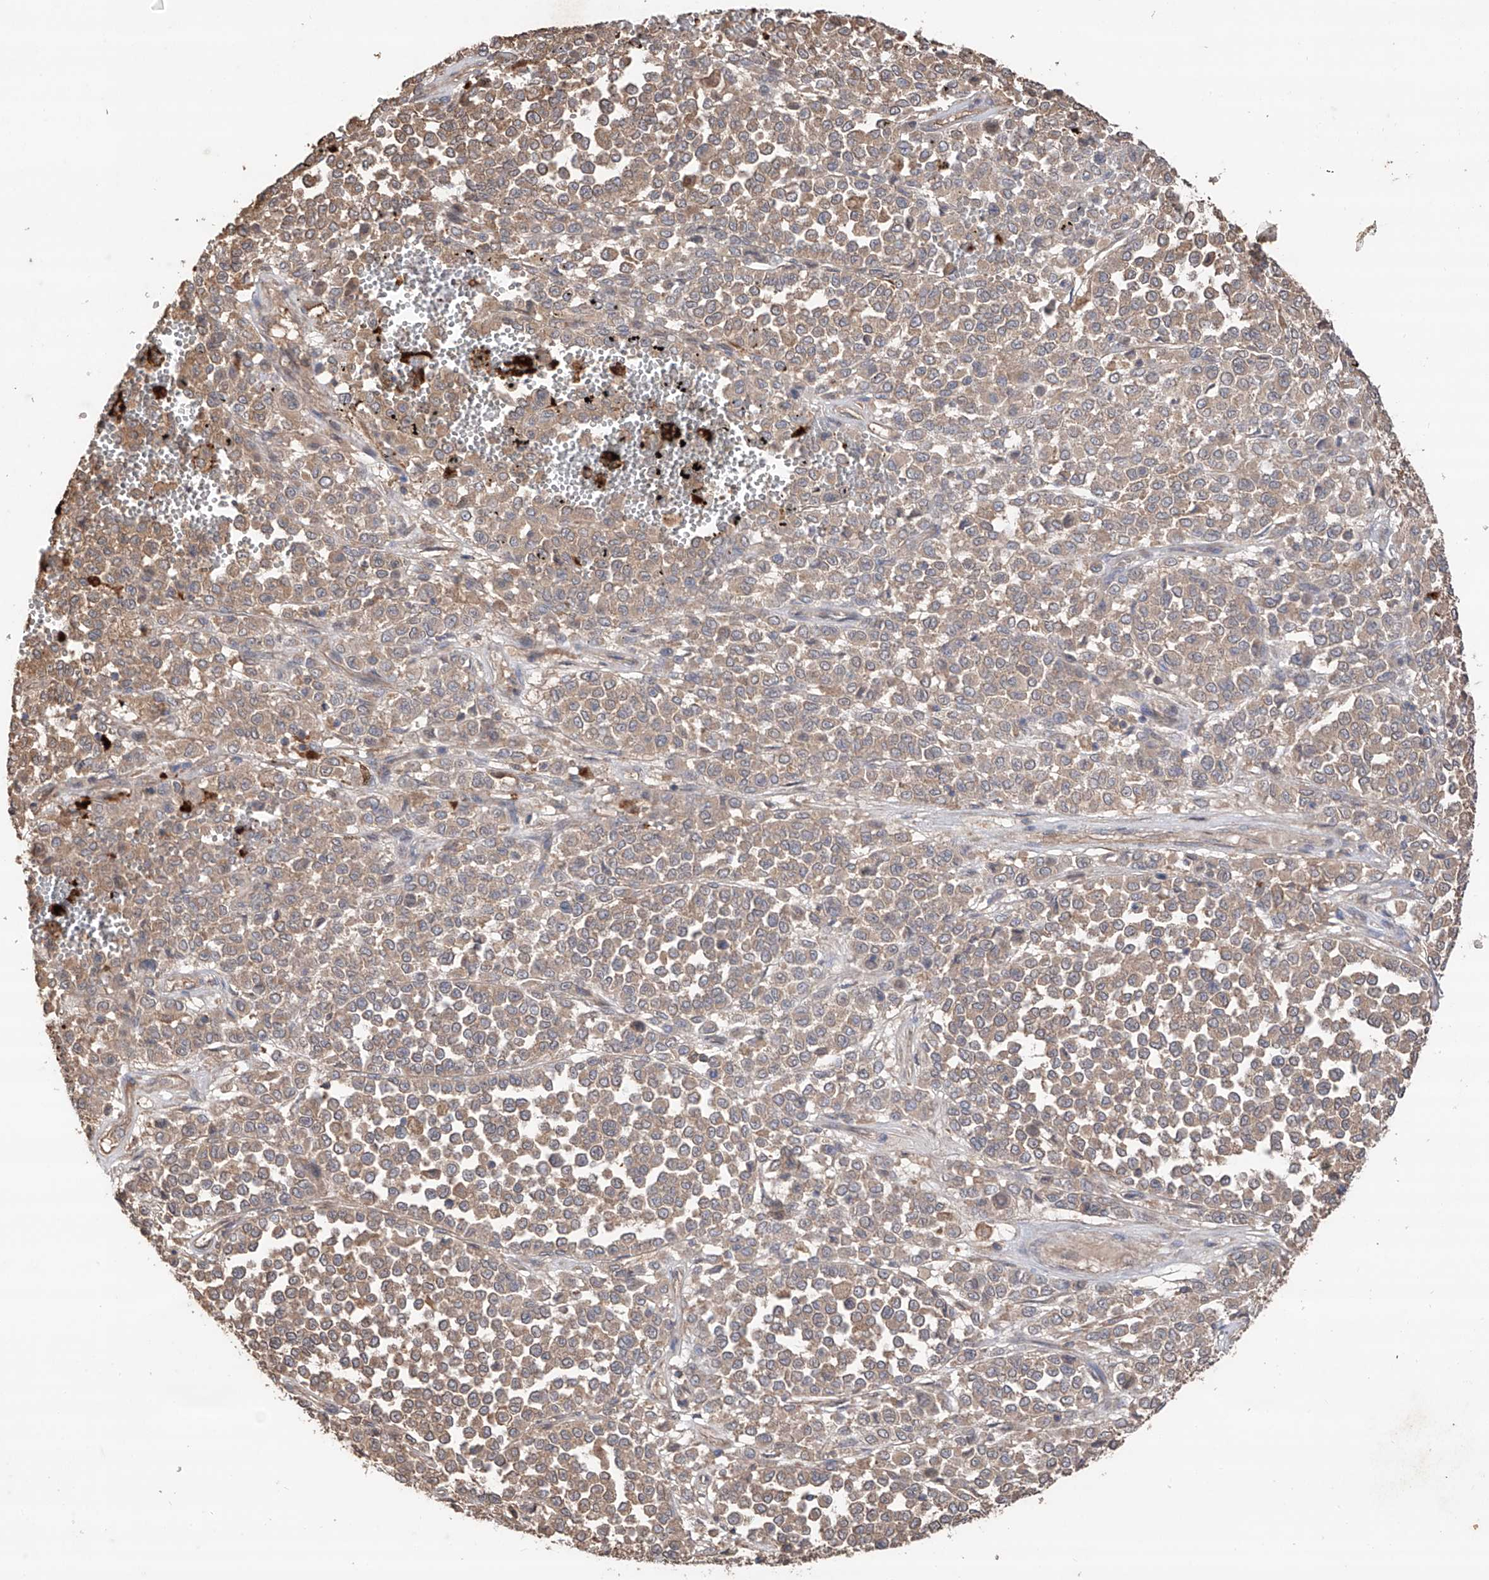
{"staining": {"intensity": "weak", "quantity": ">75%", "location": "cytoplasmic/membranous"}, "tissue": "melanoma", "cell_type": "Tumor cells", "image_type": "cancer", "snomed": [{"axis": "morphology", "description": "Malignant melanoma, Metastatic site"}, {"axis": "topography", "description": "Pancreas"}], "caption": "Immunohistochemistry (DAB) staining of malignant melanoma (metastatic site) displays weak cytoplasmic/membranous protein staining in about >75% of tumor cells. The protein is stained brown, and the nuclei are stained in blue (DAB (3,3'-diaminobenzidine) IHC with brightfield microscopy, high magnification).", "gene": "EDN1", "patient": {"sex": "female", "age": 30}}